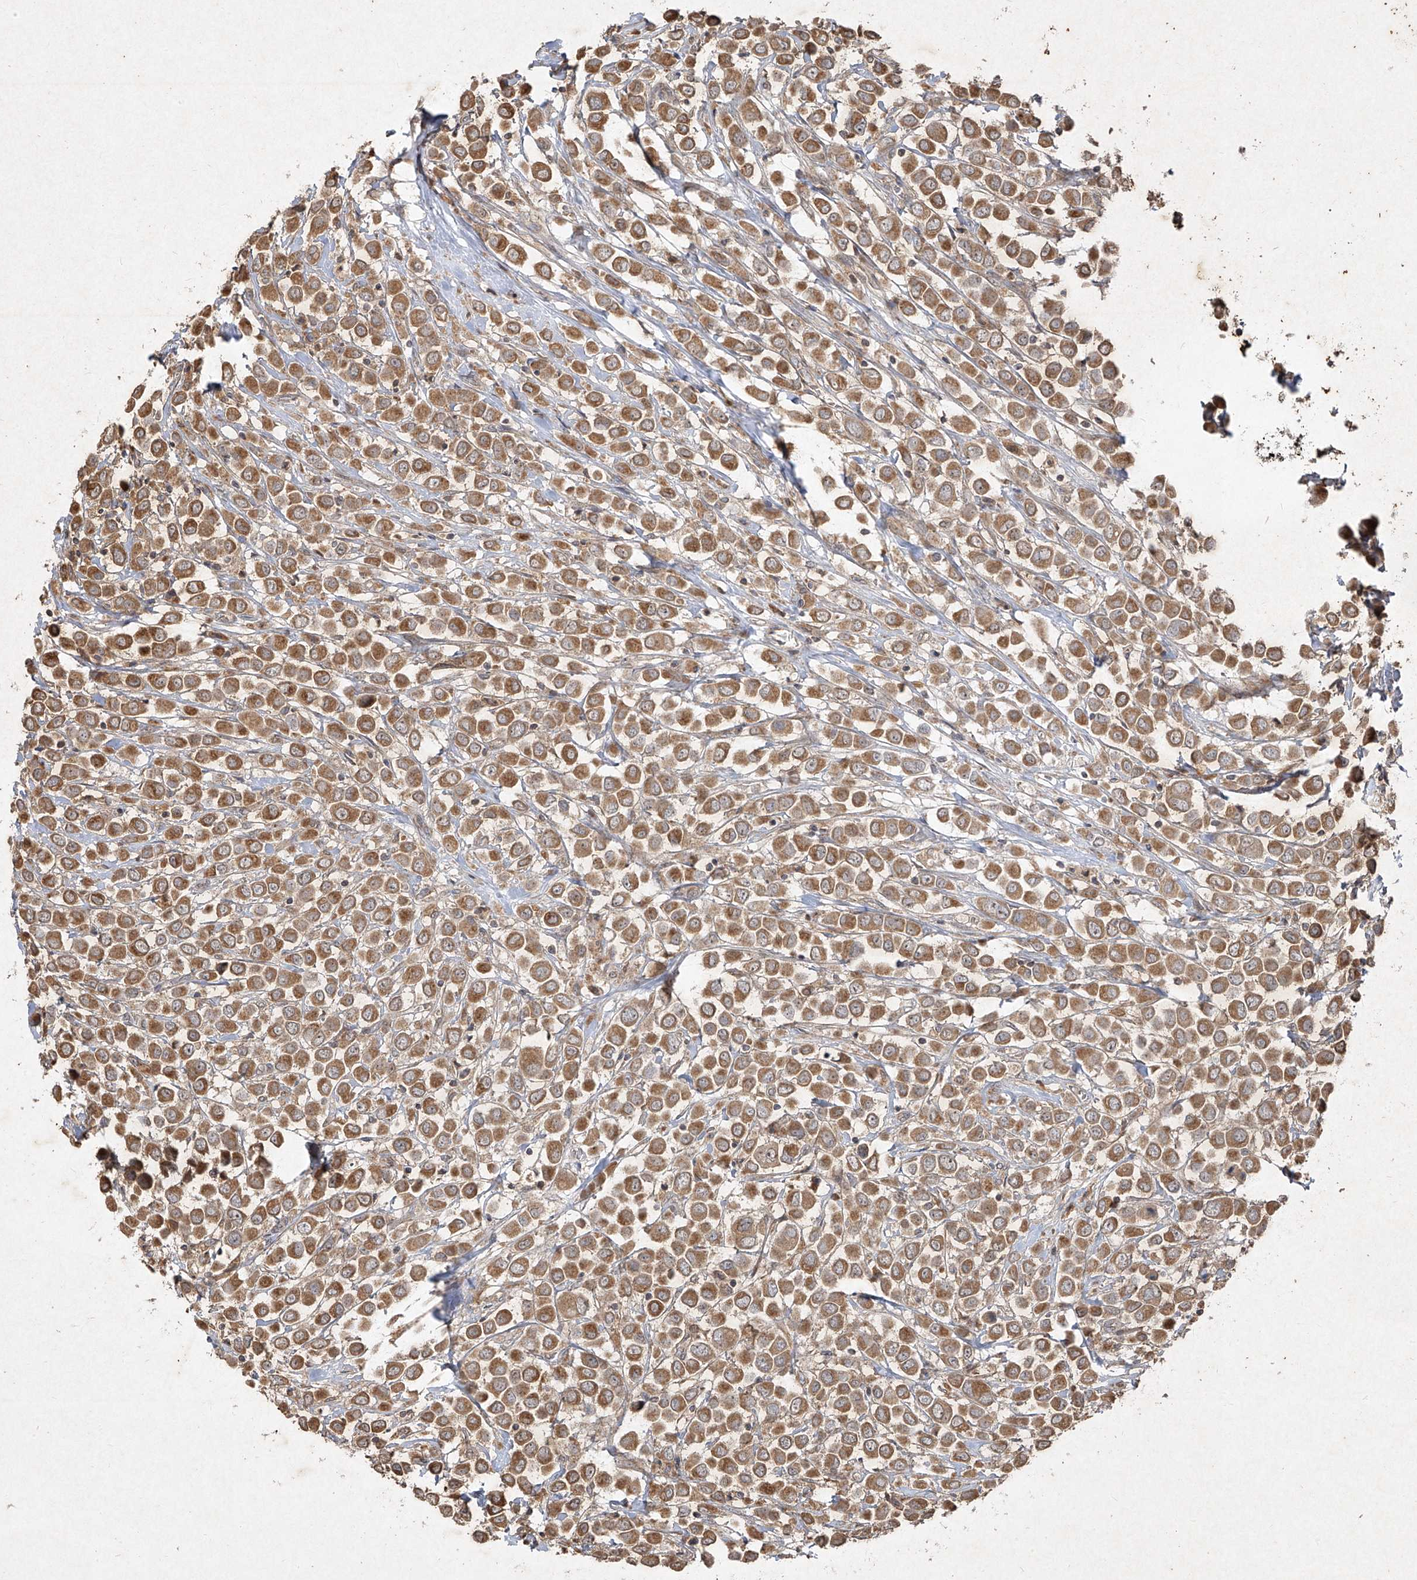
{"staining": {"intensity": "moderate", "quantity": ">75%", "location": "cytoplasmic/membranous"}, "tissue": "breast cancer", "cell_type": "Tumor cells", "image_type": "cancer", "snomed": [{"axis": "morphology", "description": "Duct carcinoma"}, {"axis": "topography", "description": "Breast"}], "caption": "Intraductal carcinoma (breast) stained for a protein (brown) shows moderate cytoplasmic/membranous positive positivity in approximately >75% of tumor cells.", "gene": "ABCD3", "patient": {"sex": "female", "age": 61}}